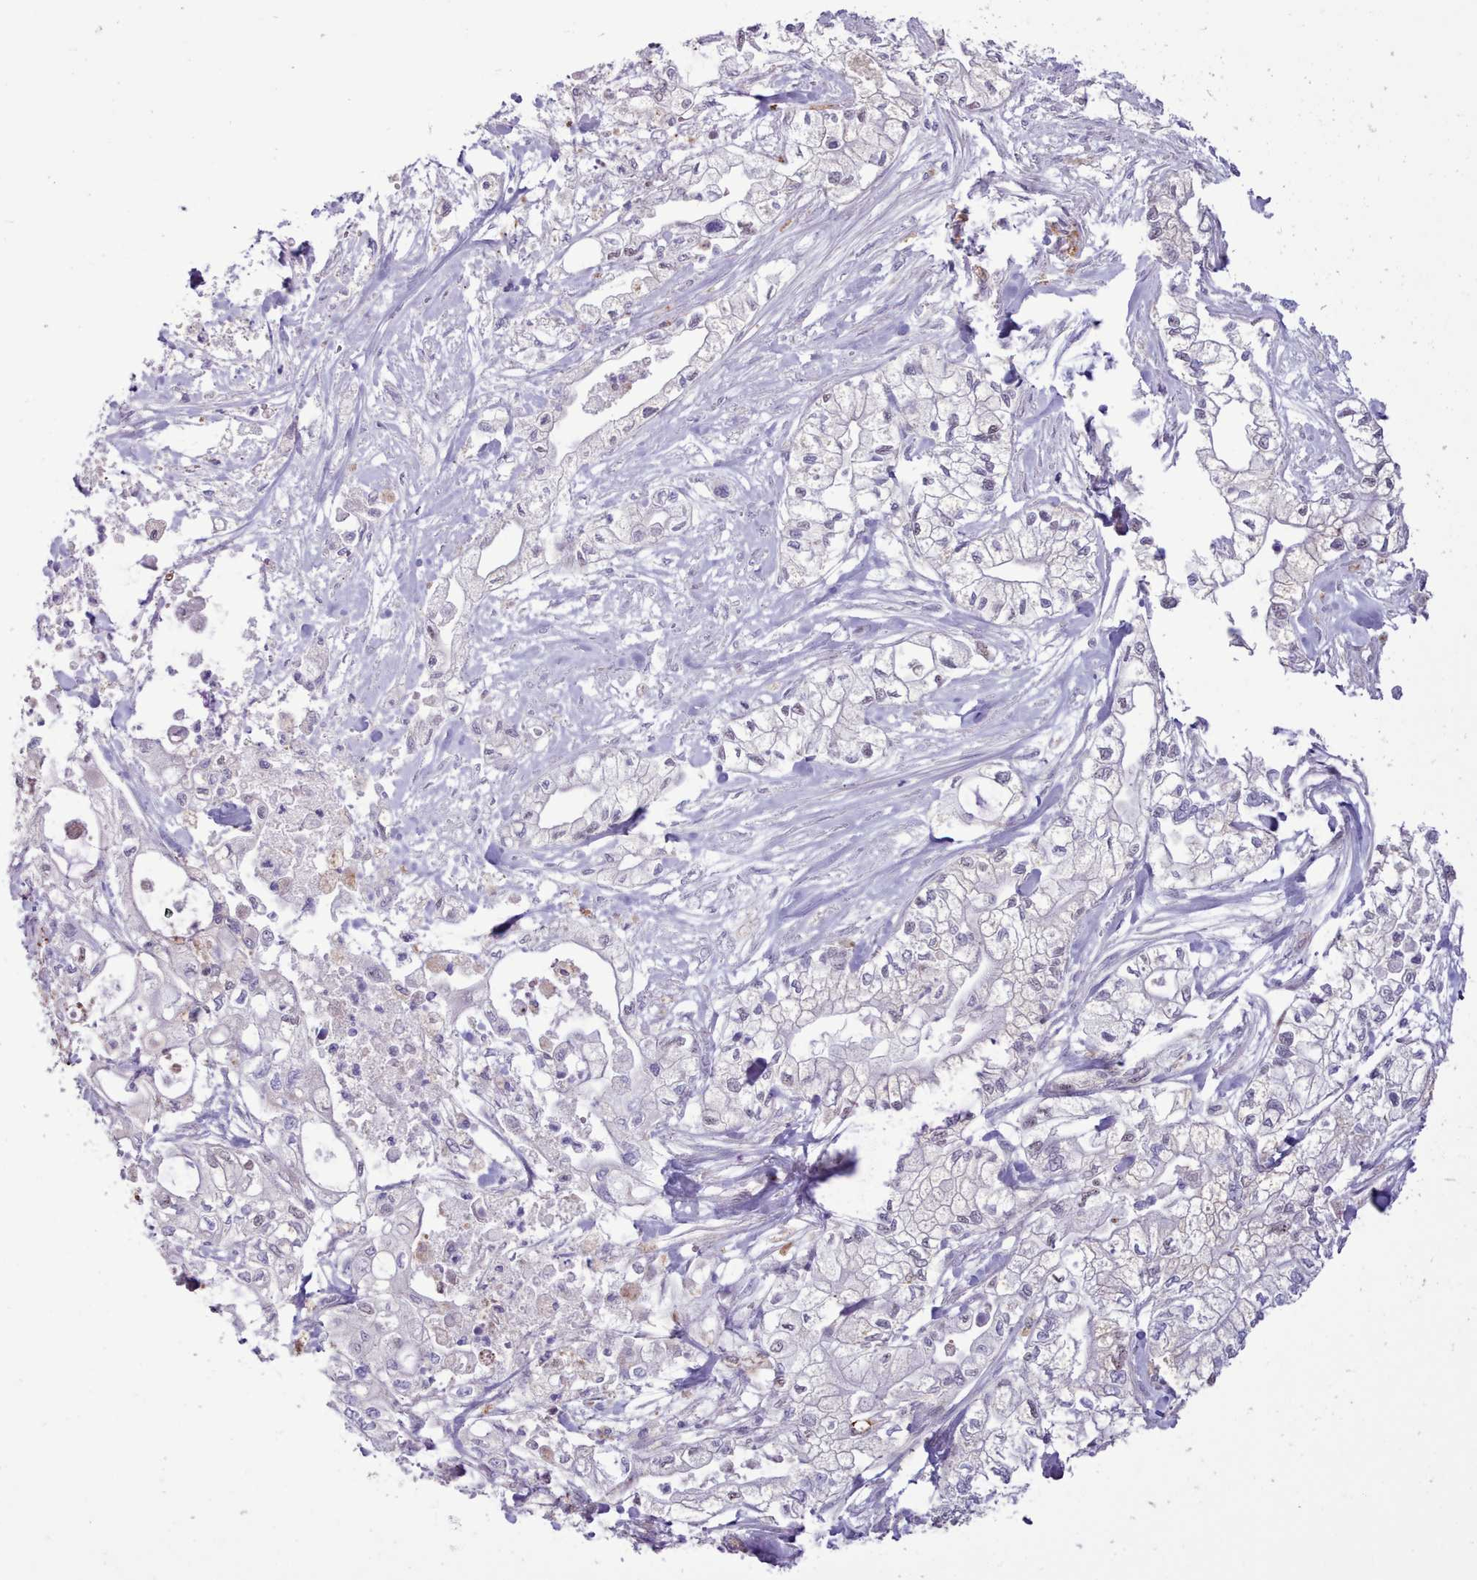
{"staining": {"intensity": "negative", "quantity": "none", "location": "none"}, "tissue": "pancreatic cancer", "cell_type": "Tumor cells", "image_type": "cancer", "snomed": [{"axis": "morphology", "description": "Adenocarcinoma, NOS"}, {"axis": "topography", "description": "Pancreas"}], "caption": "Pancreatic cancer (adenocarcinoma) stained for a protein using immunohistochemistry (IHC) reveals no staining tumor cells.", "gene": "SRD5A1", "patient": {"sex": "male", "age": 79}}